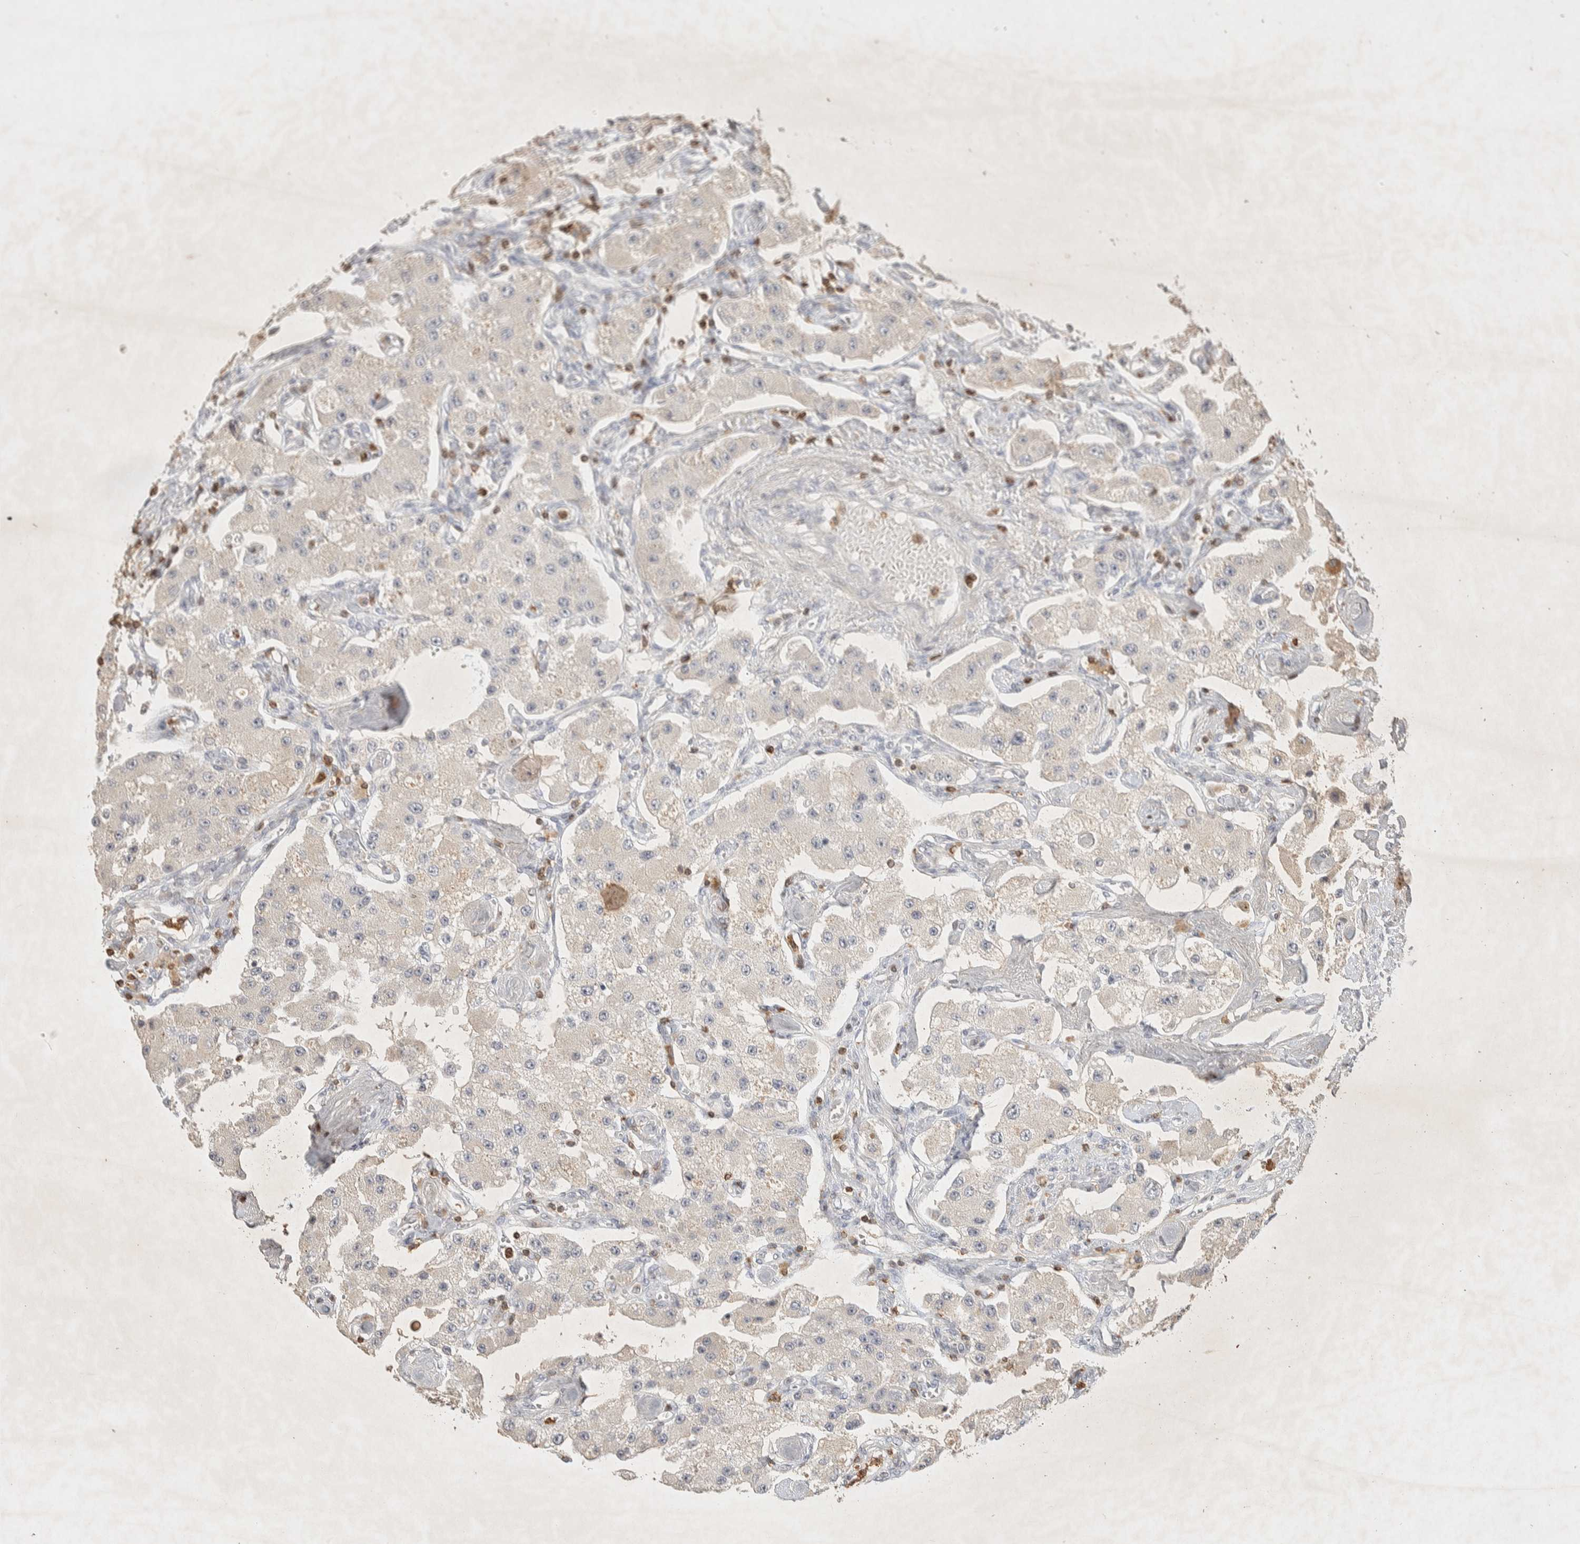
{"staining": {"intensity": "negative", "quantity": "none", "location": "none"}, "tissue": "carcinoid", "cell_type": "Tumor cells", "image_type": "cancer", "snomed": [{"axis": "morphology", "description": "Carcinoid, malignant, NOS"}, {"axis": "topography", "description": "Pancreas"}], "caption": "Immunohistochemistry (IHC) of malignant carcinoid reveals no expression in tumor cells.", "gene": "RAC2", "patient": {"sex": "male", "age": 41}}